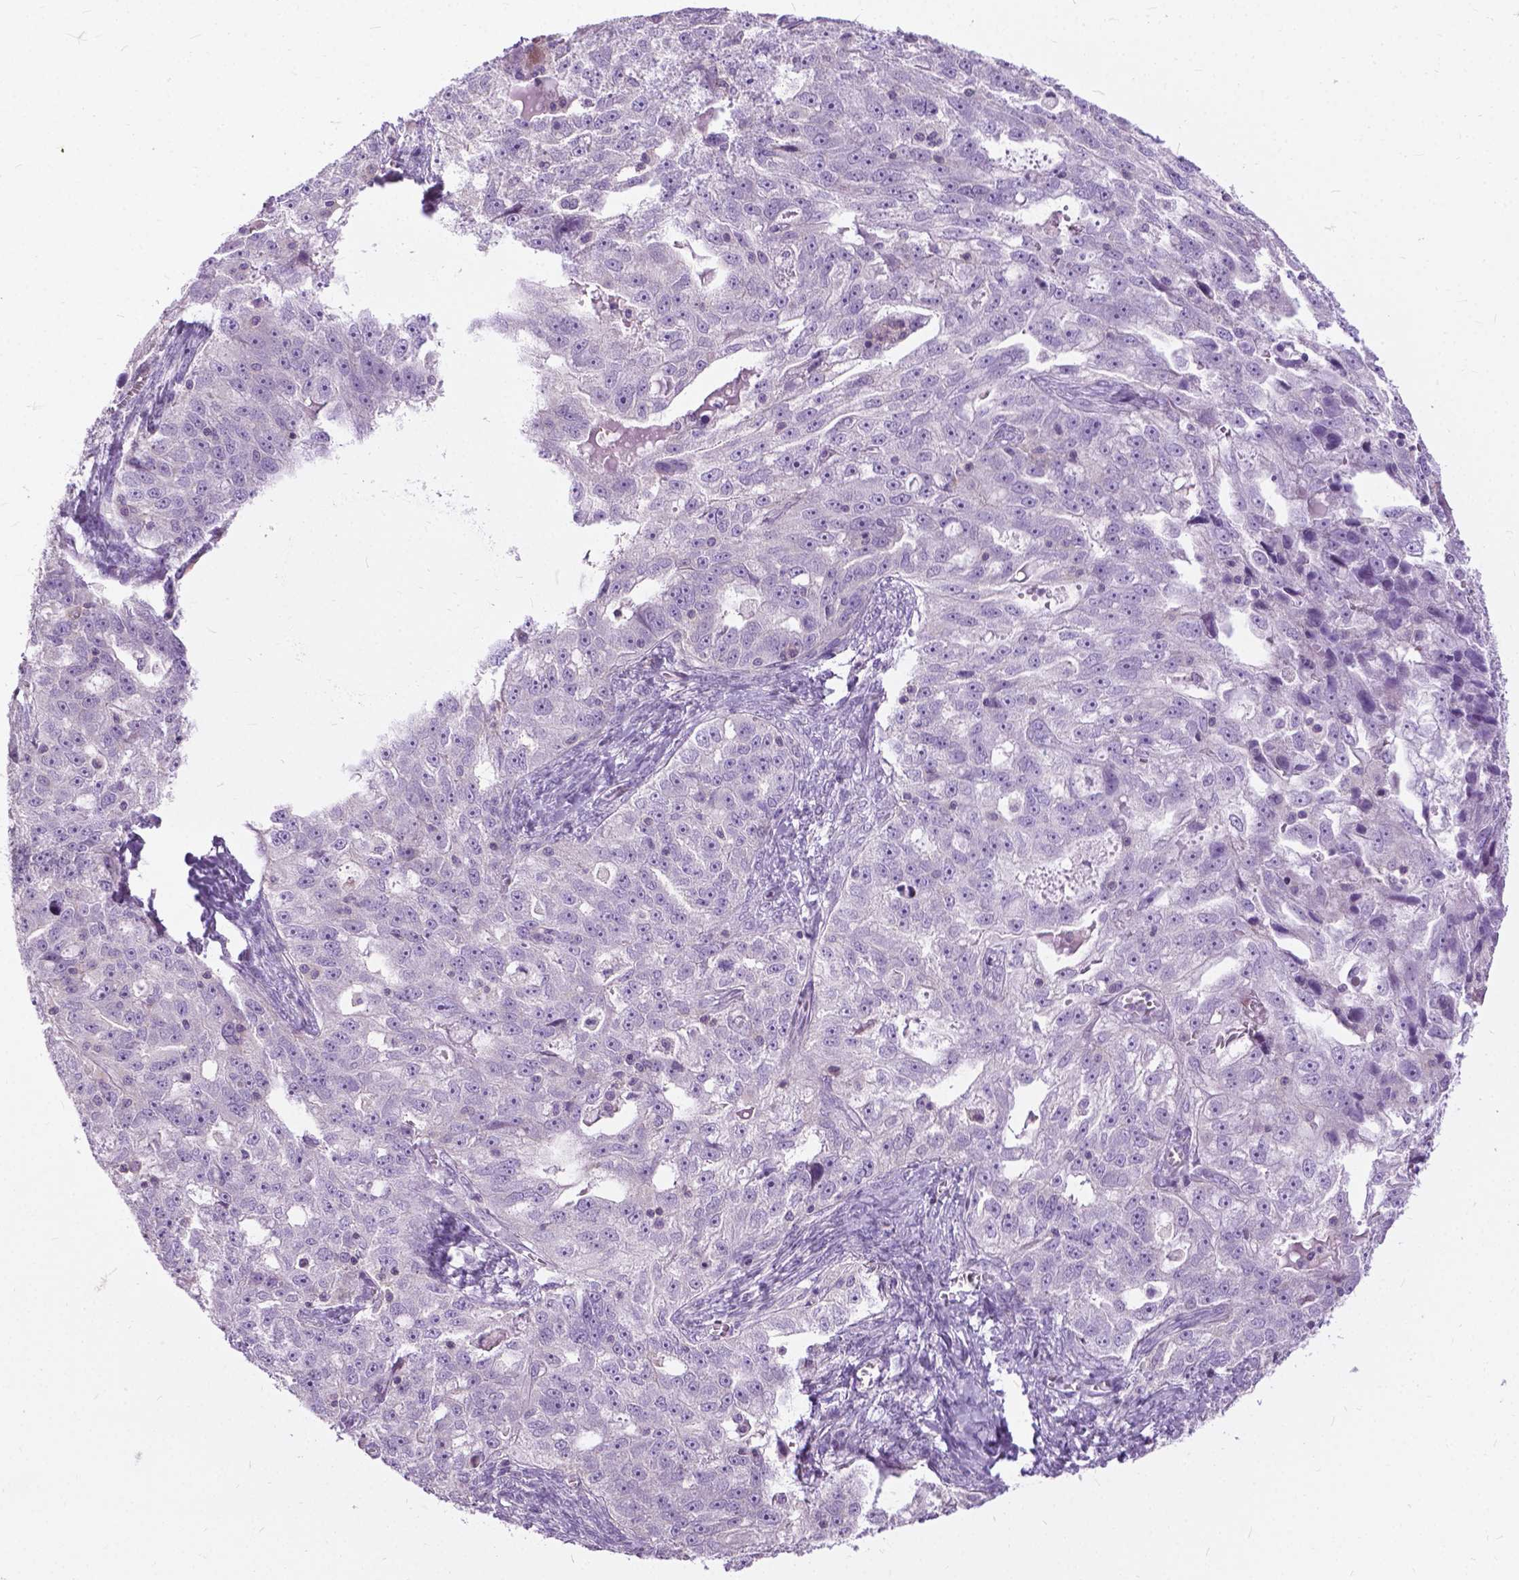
{"staining": {"intensity": "negative", "quantity": "none", "location": "none"}, "tissue": "ovarian cancer", "cell_type": "Tumor cells", "image_type": "cancer", "snomed": [{"axis": "morphology", "description": "Cystadenocarcinoma, serous, NOS"}, {"axis": "topography", "description": "Ovary"}], "caption": "Tumor cells are negative for protein expression in human ovarian cancer (serous cystadenocarcinoma). (Brightfield microscopy of DAB immunohistochemistry at high magnification).", "gene": "JAK3", "patient": {"sex": "female", "age": 51}}